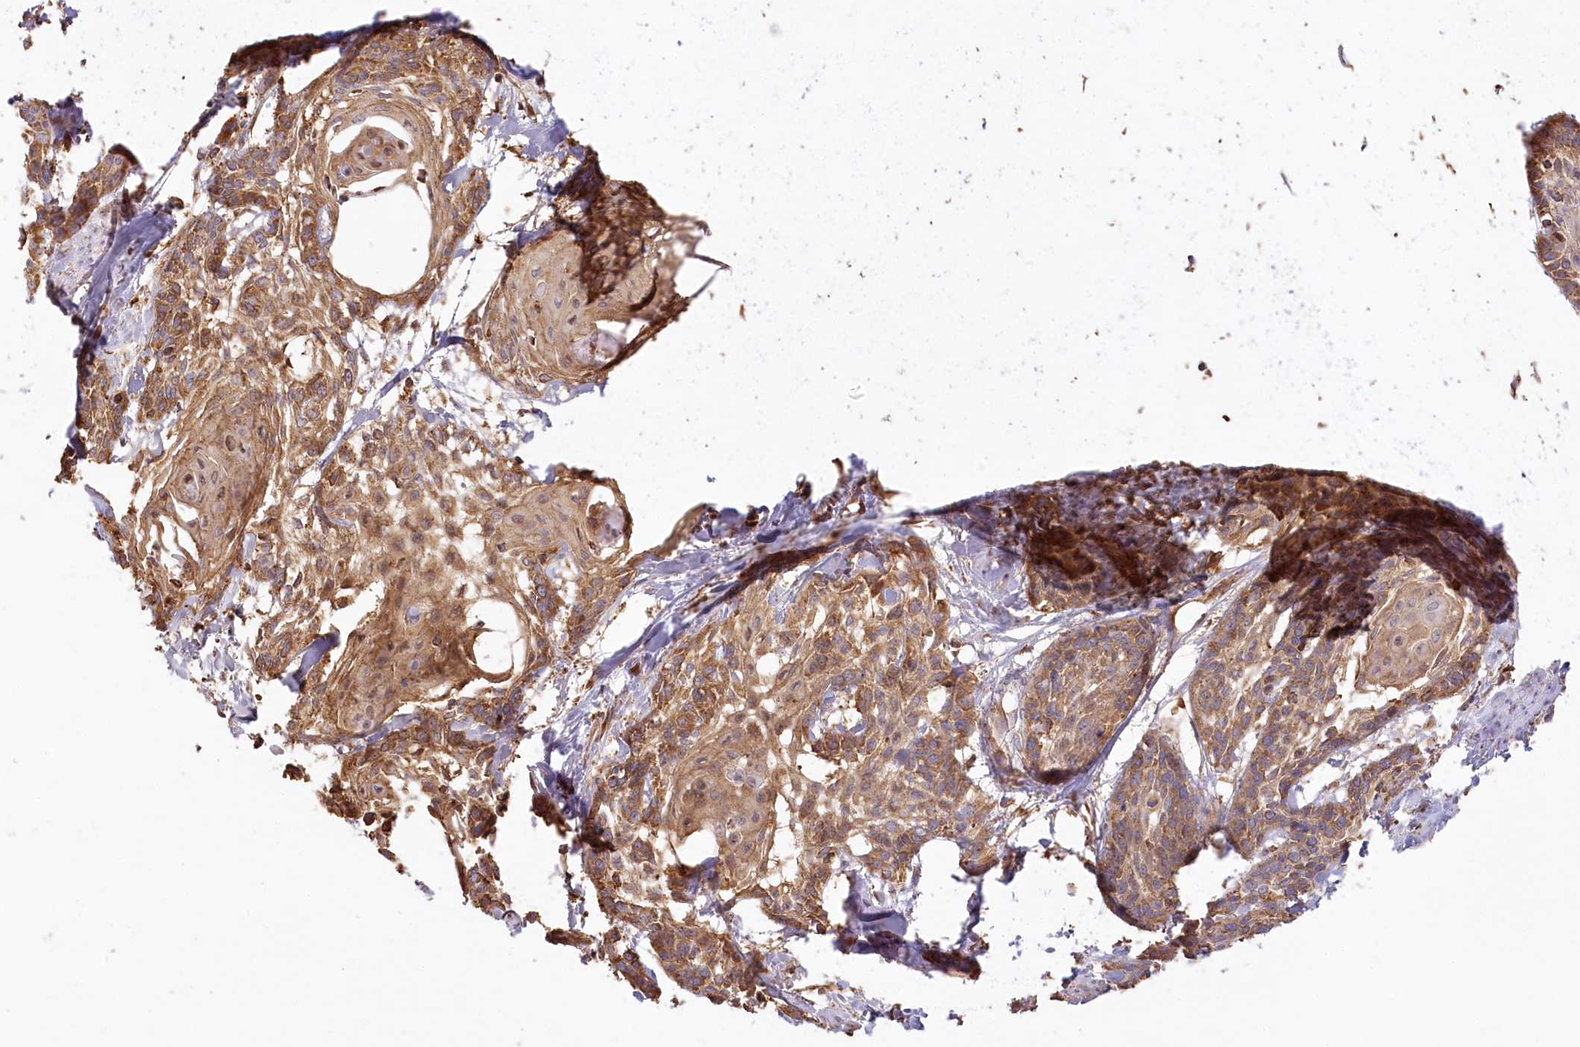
{"staining": {"intensity": "moderate", "quantity": ">75%", "location": "cytoplasmic/membranous"}, "tissue": "cervical cancer", "cell_type": "Tumor cells", "image_type": "cancer", "snomed": [{"axis": "morphology", "description": "Squamous cell carcinoma, NOS"}, {"axis": "topography", "description": "Cervix"}], "caption": "Brown immunohistochemical staining in cervical cancer exhibits moderate cytoplasmic/membranous positivity in about >75% of tumor cells. (DAB (3,3'-diaminobenzidine) = brown stain, brightfield microscopy at high magnification).", "gene": "ACAP2", "patient": {"sex": "female", "age": 57}}